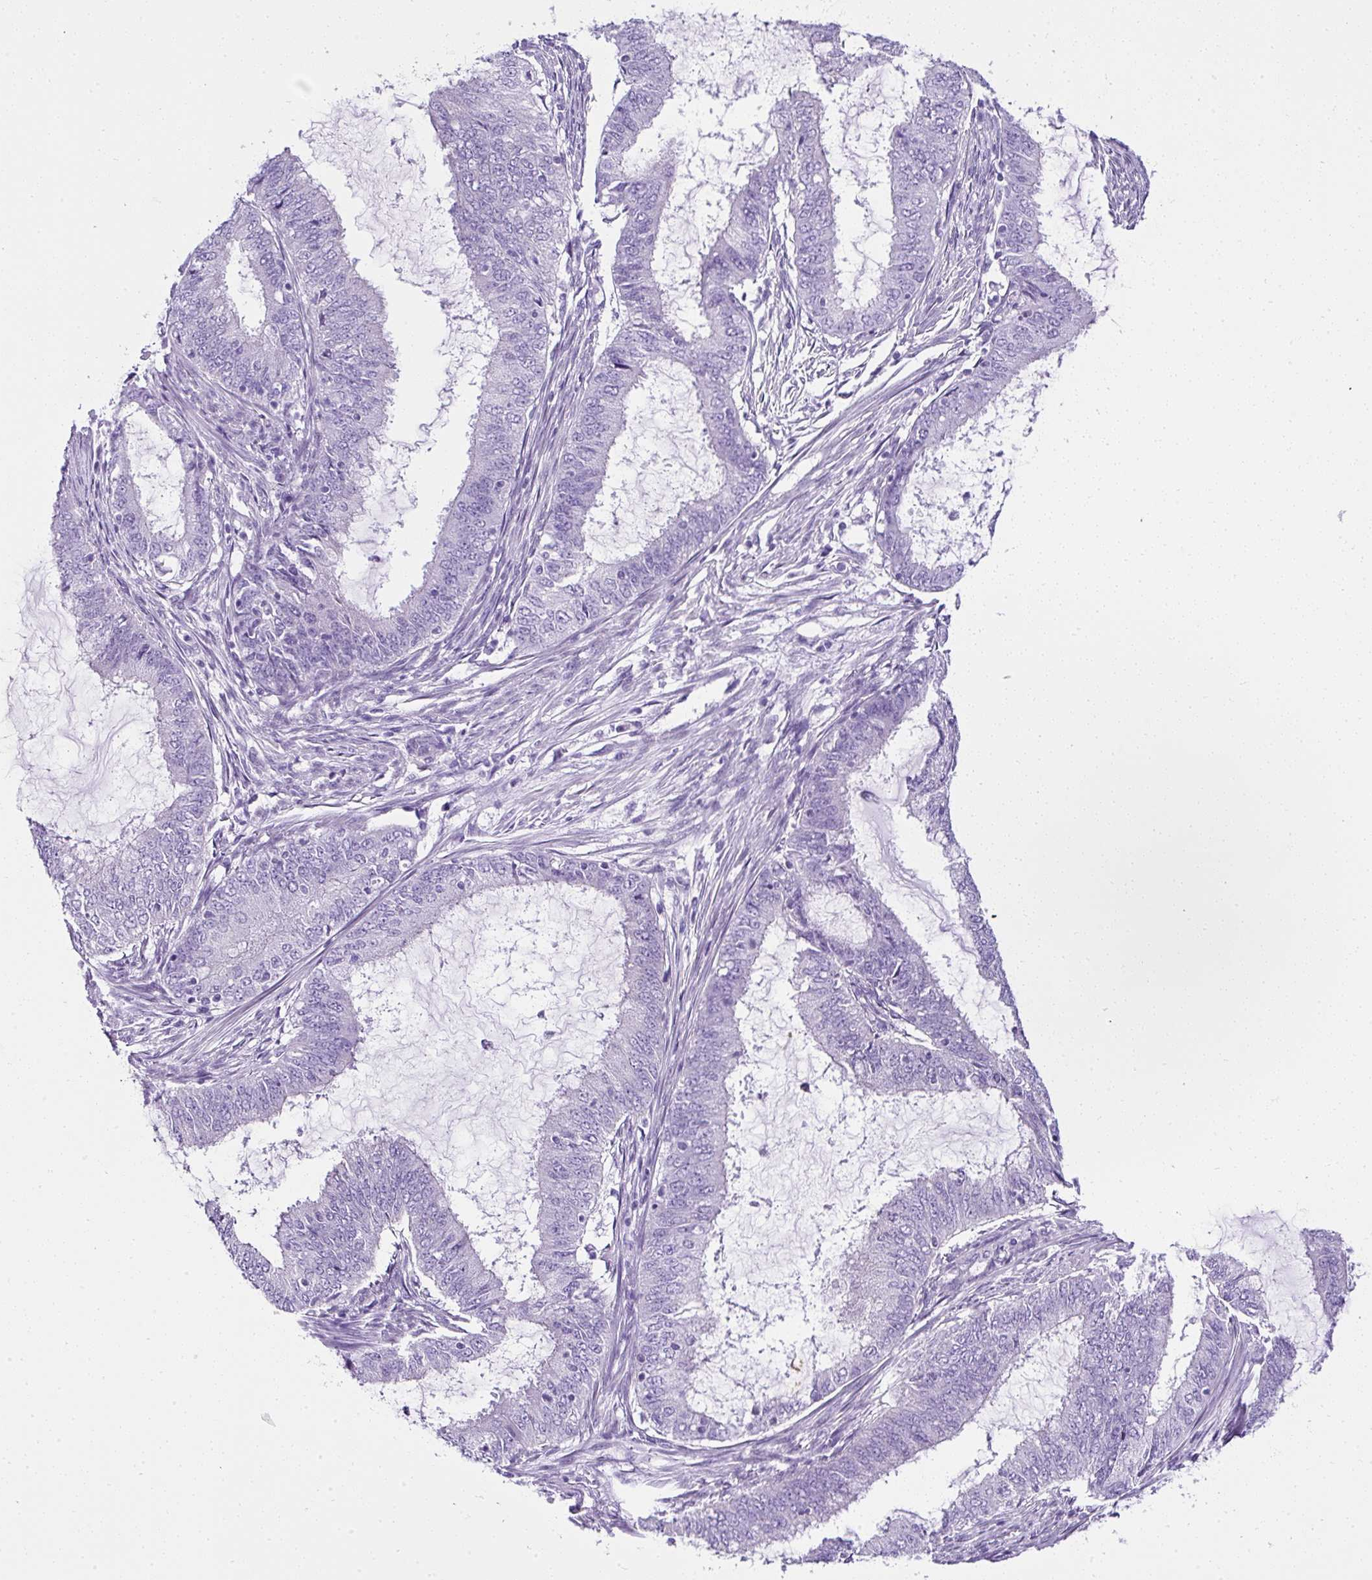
{"staining": {"intensity": "negative", "quantity": "none", "location": "none"}, "tissue": "endometrial cancer", "cell_type": "Tumor cells", "image_type": "cancer", "snomed": [{"axis": "morphology", "description": "Adenocarcinoma, NOS"}, {"axis": "topography", "description": "Endometrium"}], "caption": "Adenocarcinoma (endometrial) stained for a protein using immunohistochemistry demonstrates no expression tumor cells.", "gene": "RNF183", "patient": {"sex": "female", "age": 51}}